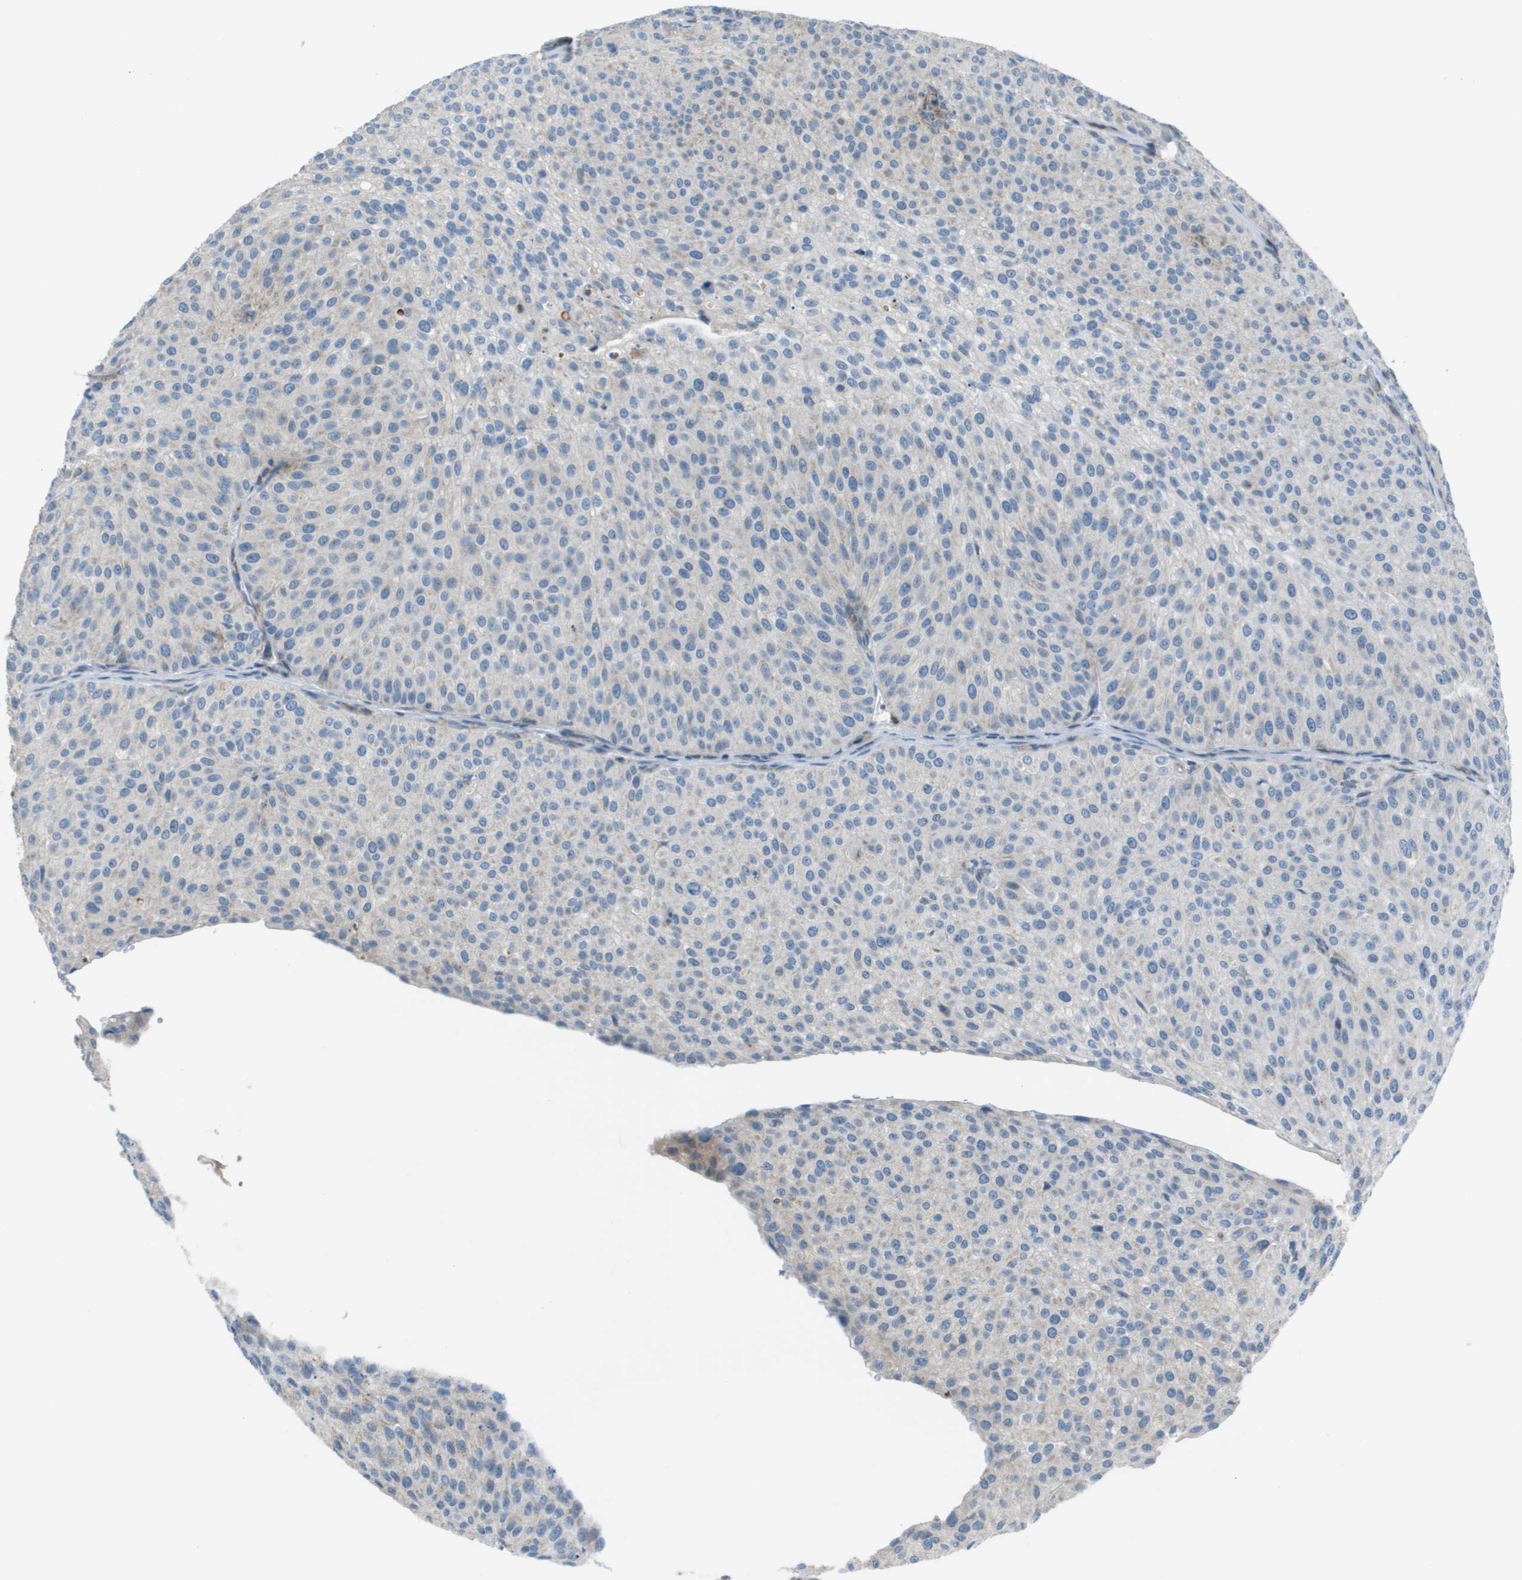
{"staining": {"intensity": "negative", "quantity": "none", "location": "none"}, "tissue": "urothelial cancer", "cell_type": "Tumor cells", "image_type": "cancer", "snomed": [{"axis": "morphology", "description": "Urothelial carcinoma, Low grade"}, {"axis": "topography", "description": "Smooth muscle"}, {"axis": "topography", "description": "Urinary bladder"}], "caption": "The micrograph reveals no significant staining in tumor cells of urothelial cancer.", "gene": "GALNT6", "patient": {"sex": "male", "age": 60}}